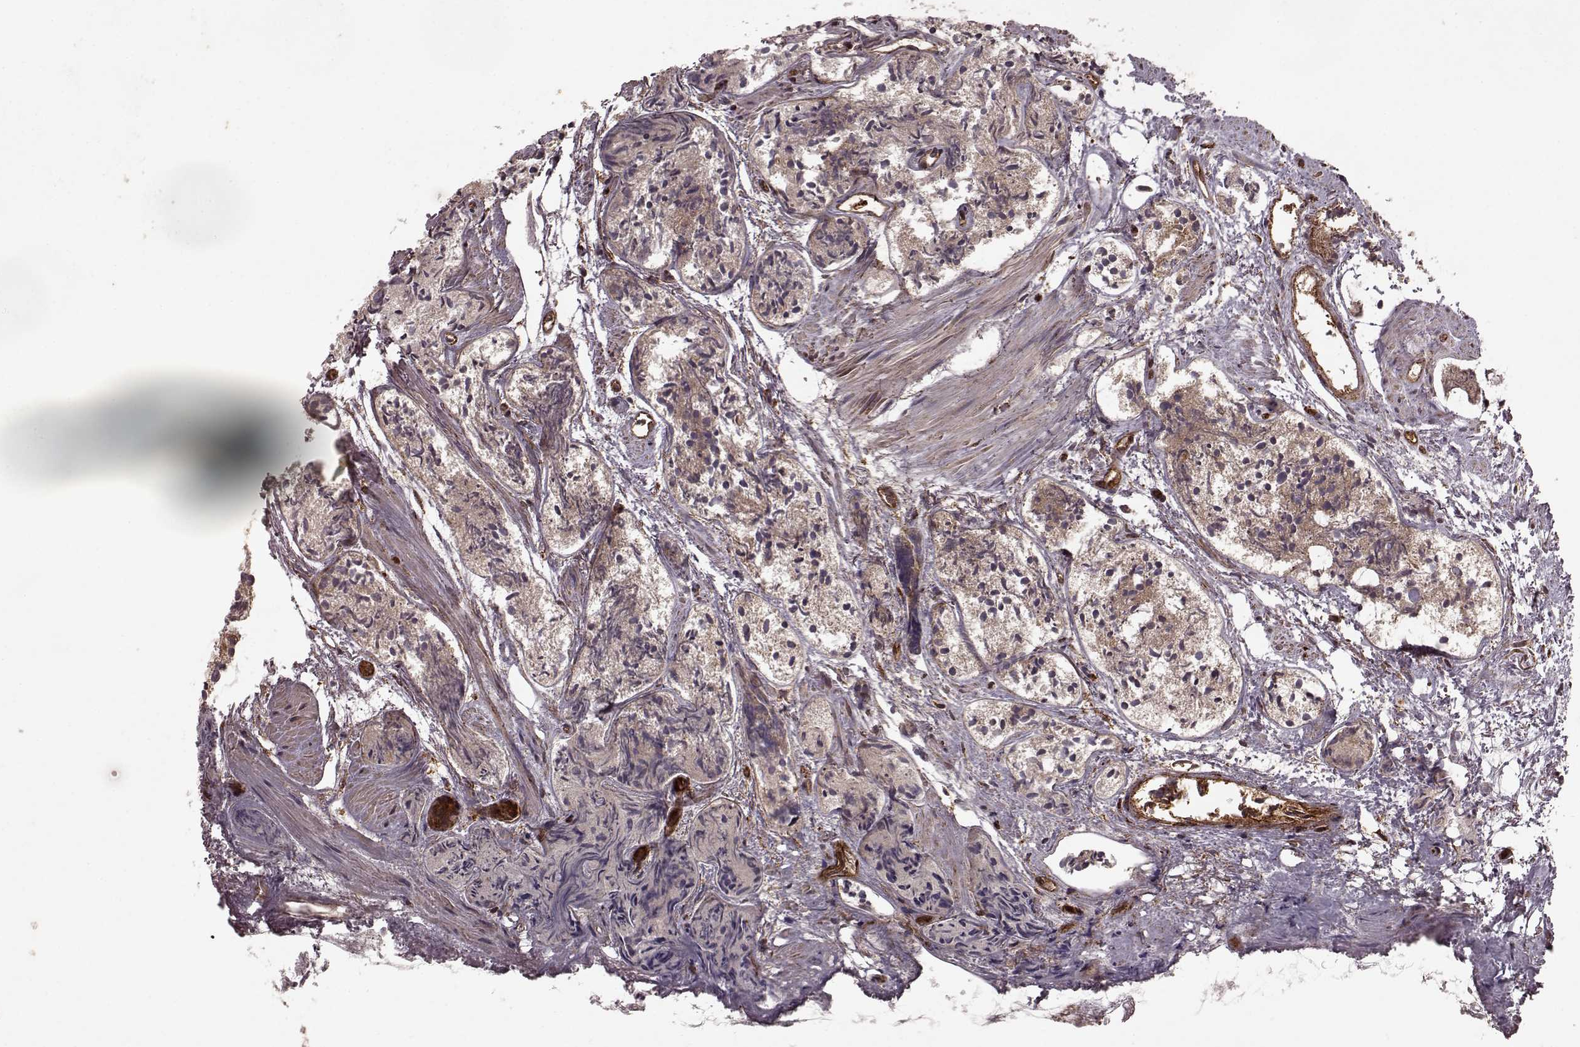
{"staining": {"intensity": "weak", "quantity": "25%-75%", "location": "cytoplasmic/membranous"}, "tissue": "prostate cancer", "cell_type": "Tumor cells", "image_type": "cancer", "snomed": [{"axis": "morphology", "description": "Adenocarcinoma, High grade"}, {"axis": "topography", "description": "Prostate"}], "caption": "The histopathology image shows a brown stain indicating the presence of a protein in the cytoplasmic/membranous of tumor cells in adenocarcinoma (high-grade) (prostate).", "gene": "FXN", "patient": {"sex": "male", "age": 85}}